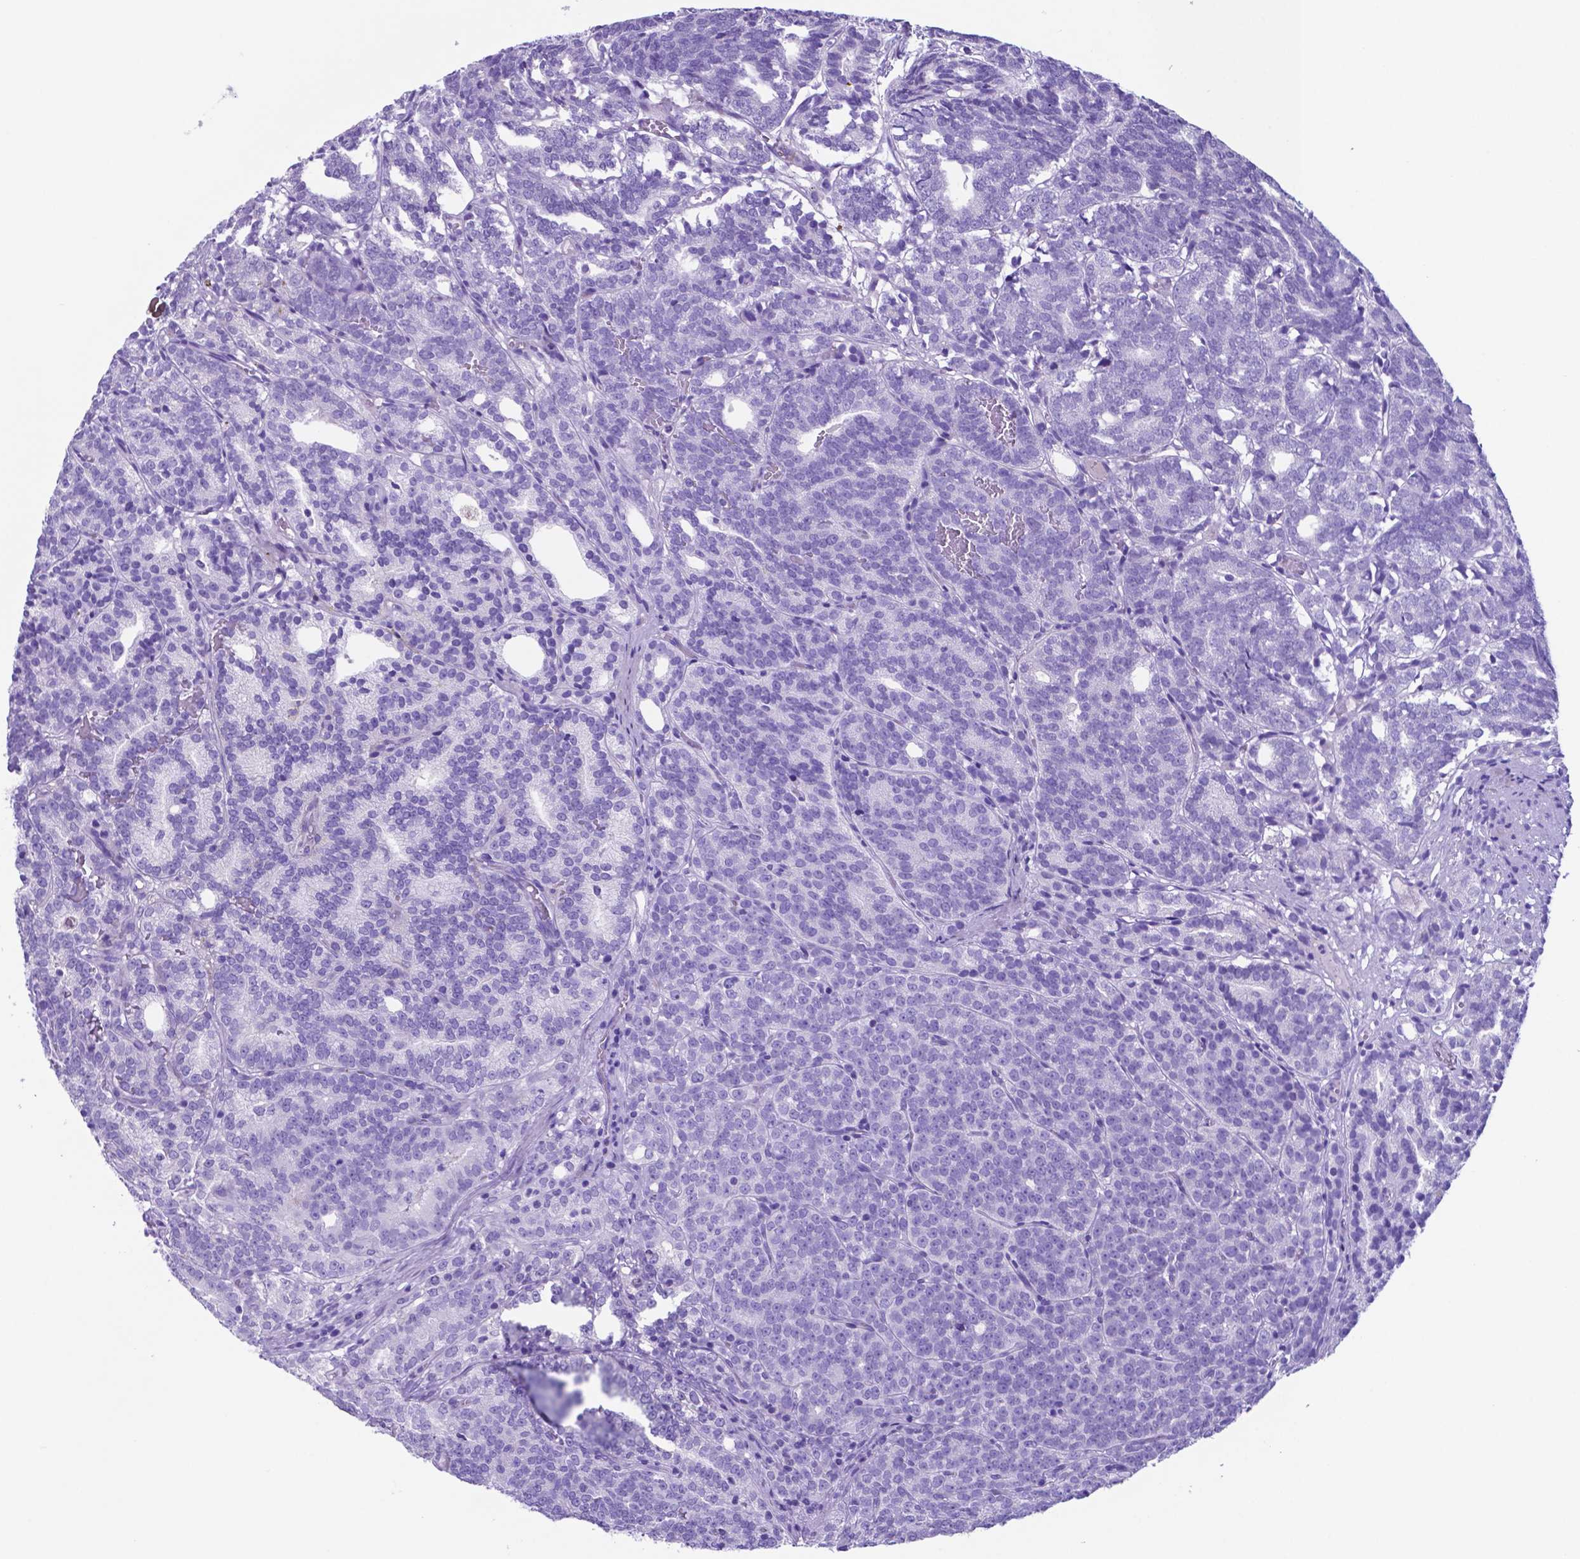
{"staining": {"intensity": "negative", "quantity": "none", "location": "none"}, "tissue": "prostate cancer", "cell_type": "Tumor cells", "image_type": "cancer", "snomed": [{"axis": "morphology", "description": "Adenocarcinoma, High grade"}, {"axis": "topography", "description": "Prostate"}], "caption": "A high-resolution photomicrograph shows immunohistochemistry (IHC) staining of prostate high-grade adenocarcinoma, which shows no significant staining in tumor cells.", "gene": "DNAAF8", "patient": {"sex": "male", "age": 53}}